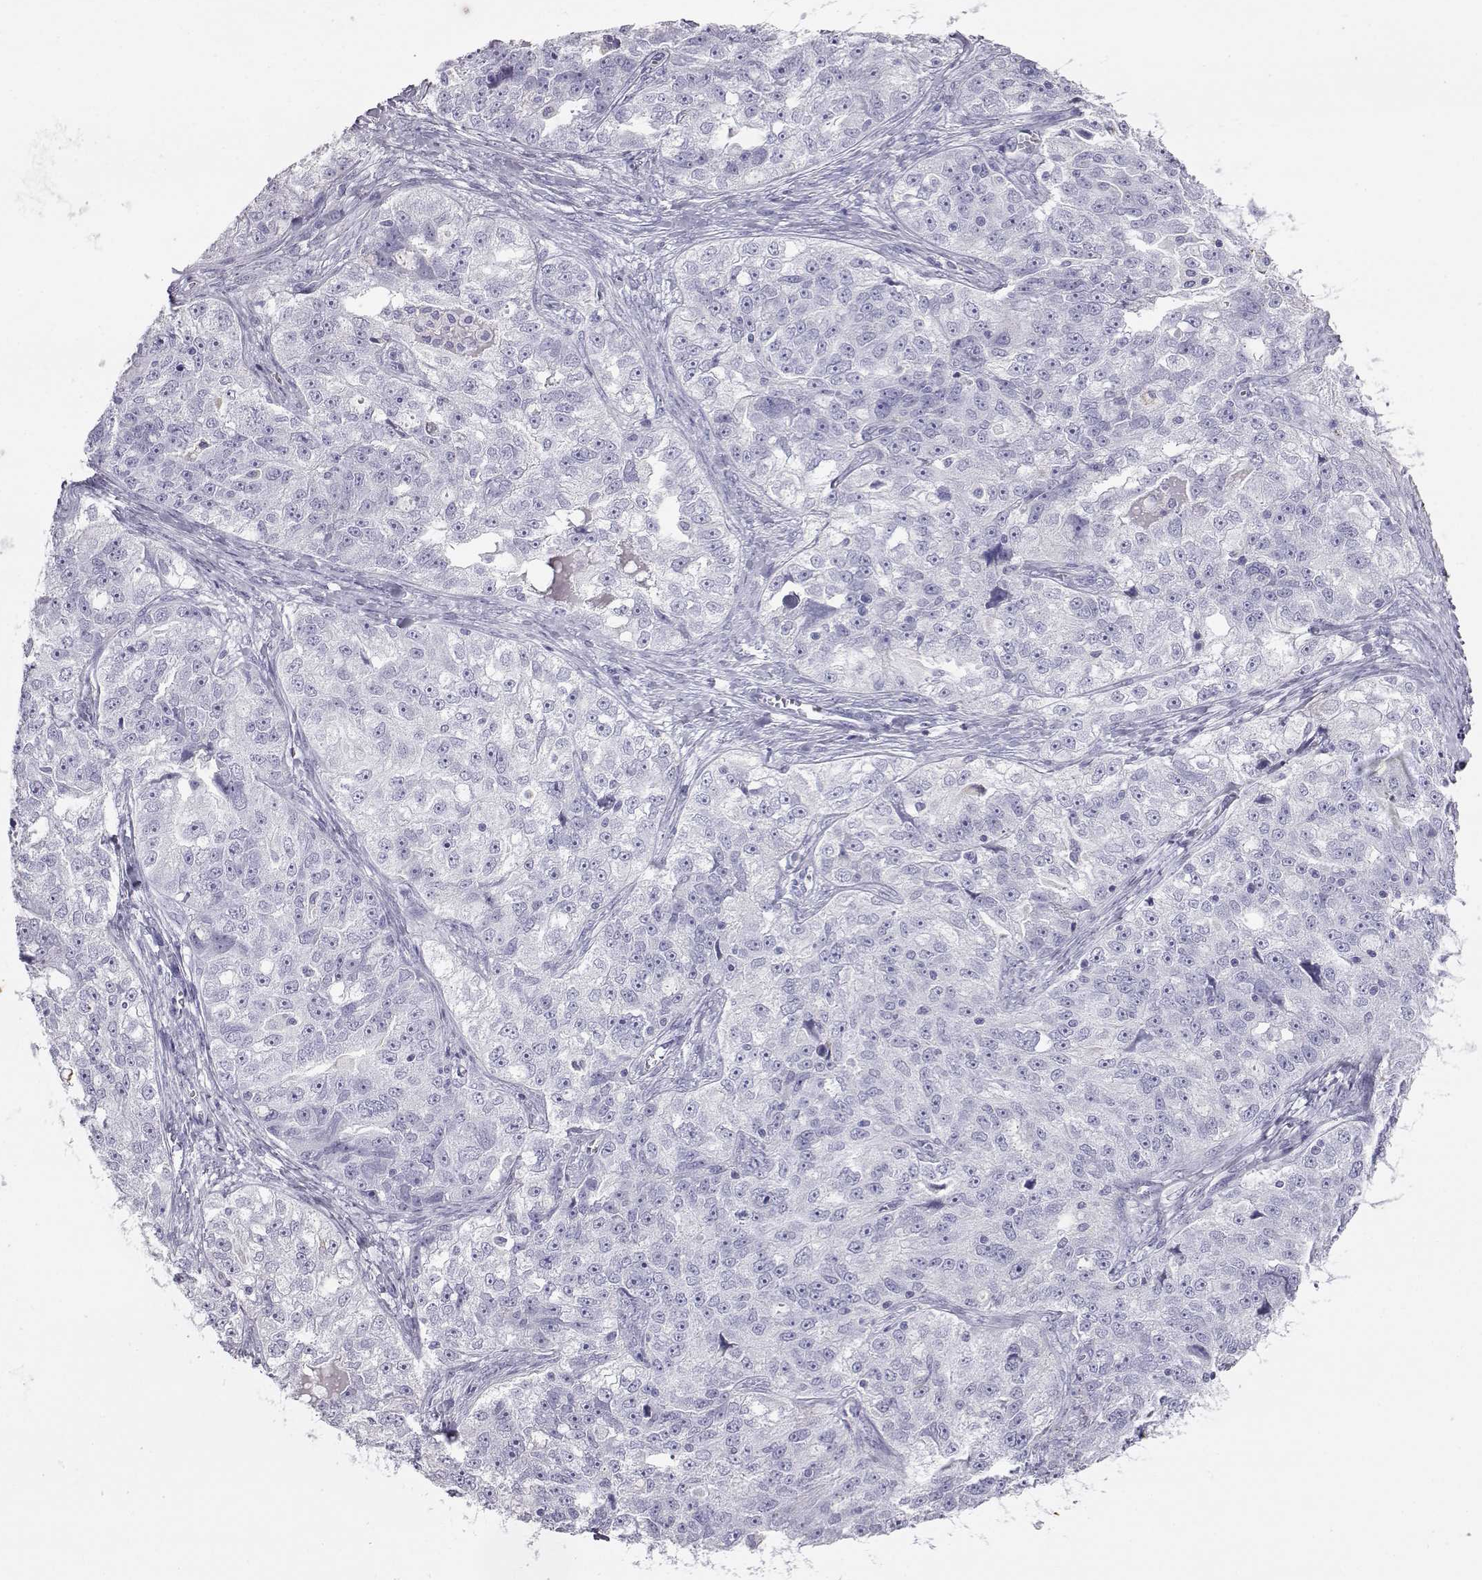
{"staining": {"intensity": "negative", "quantity": "none", "location": "none"}, "tissue": "ovarian cancer", "cell_type": "Tumor cells", "image_type": "cancer", "snomed": [{"axis": "morphology", "description": "Cystadenocarcinoma, serous, NOS"}, {"axis": "topography", "description": "Ovary"}], "caption": "A histopathology image of human serous cystadenocarcinoma (ovarian) is negative for staining in tumor cells.", "gene": "ITLN2", "patient": {"sex": "female", "age": 51}}